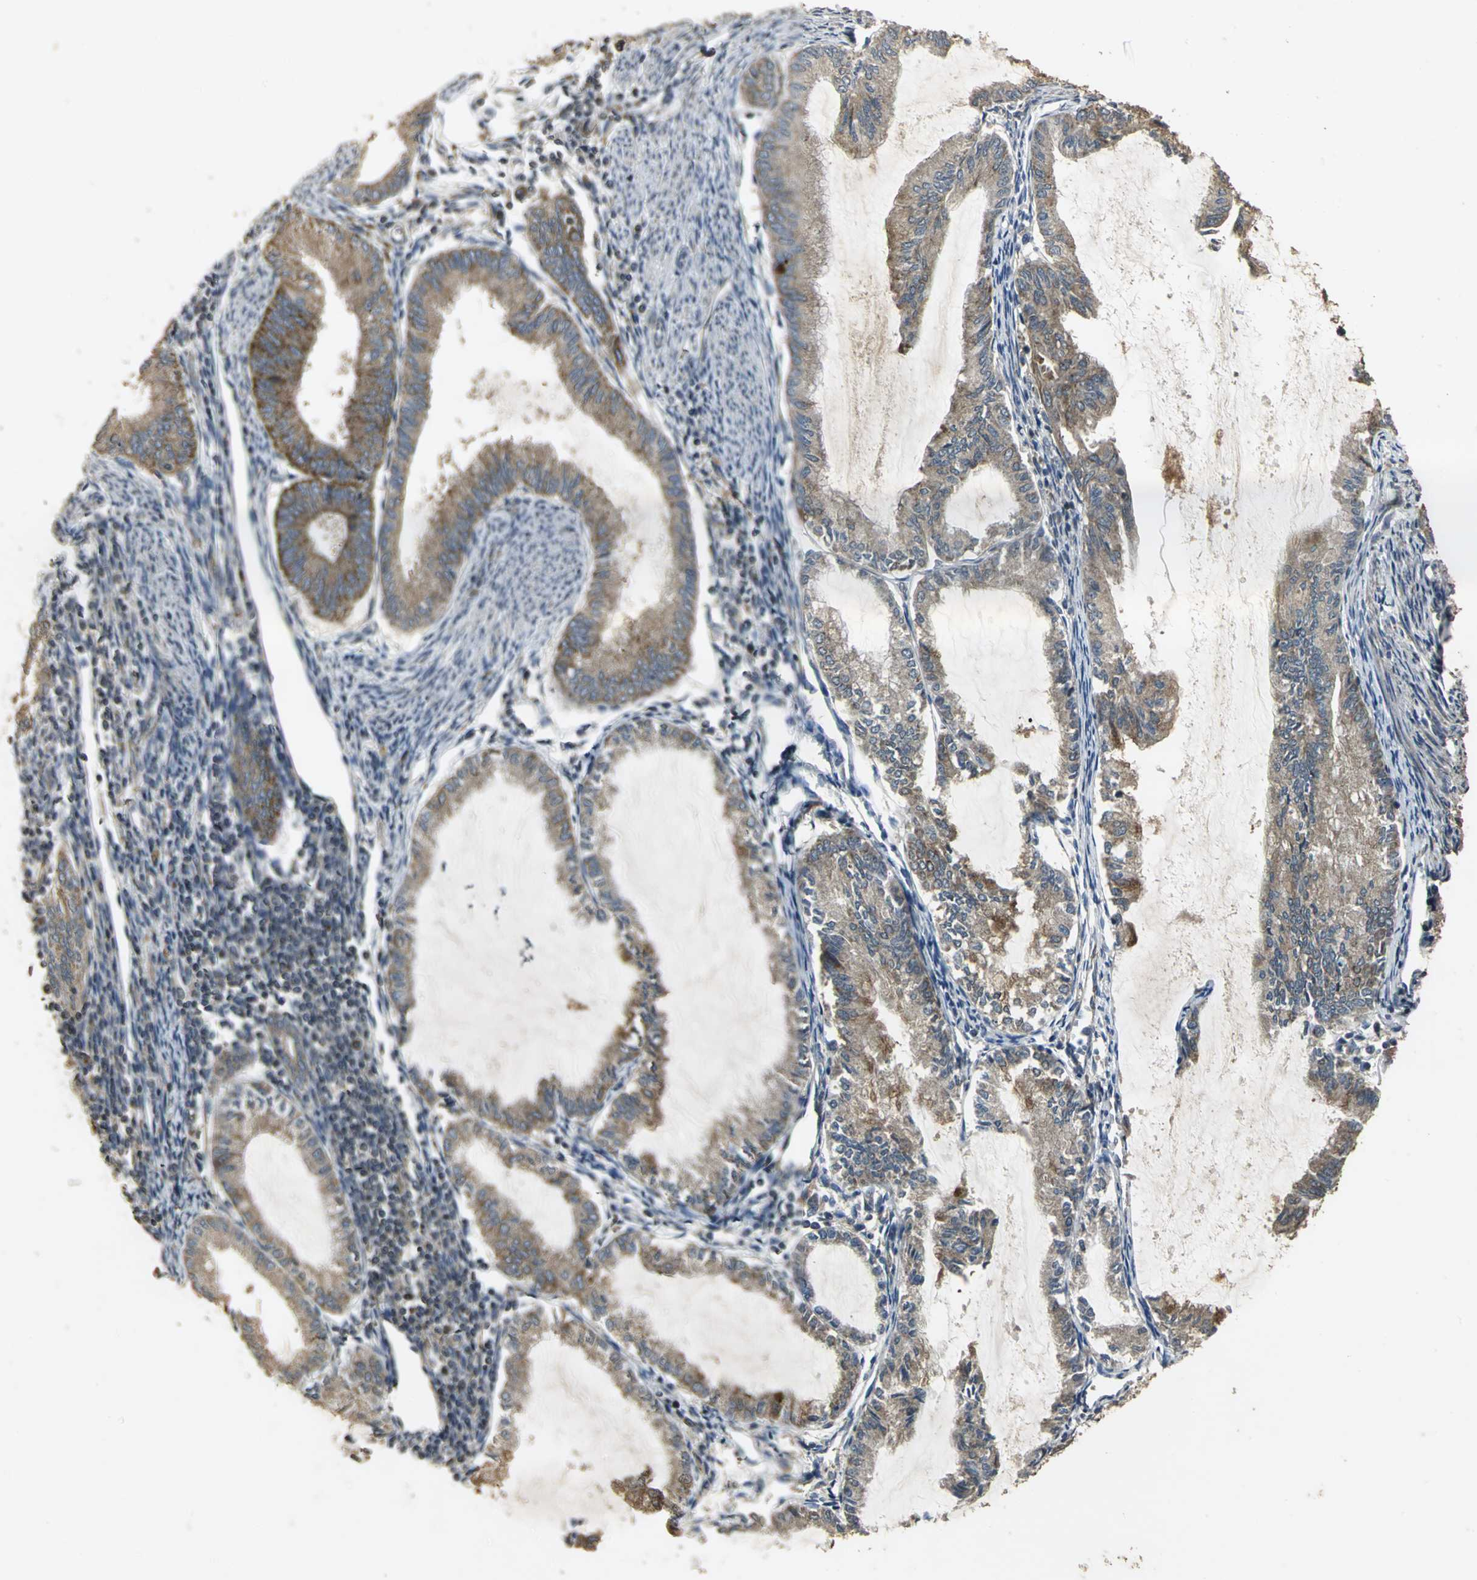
{"staining": {"intensity": "strong", "quantity": ">75%", "location": "cytoplasmic/membranous"}, "tissue": "endometrial cancer", "cell_type": "Tumor cells", "image_type": "cancer", "snomed": [{"axis": "morphology", "description": "Adenocarcinoma, NOS"}, {"axis": "topography", "description": "Endometrium"}], "caption": "The image reveals a brown stain indicating the presence of a protein in the cytoplasmic/membranous of tumor cells in endometrial adenocarcinoma. The staining is performed using DAB (3,3'-diaminobenzidine) brown chromogen to label protein expression. The nuclei are counter-stained blue using hematoxylin.", "gene": "KANK1", "patient": {"sex": "female", "age": 86}}